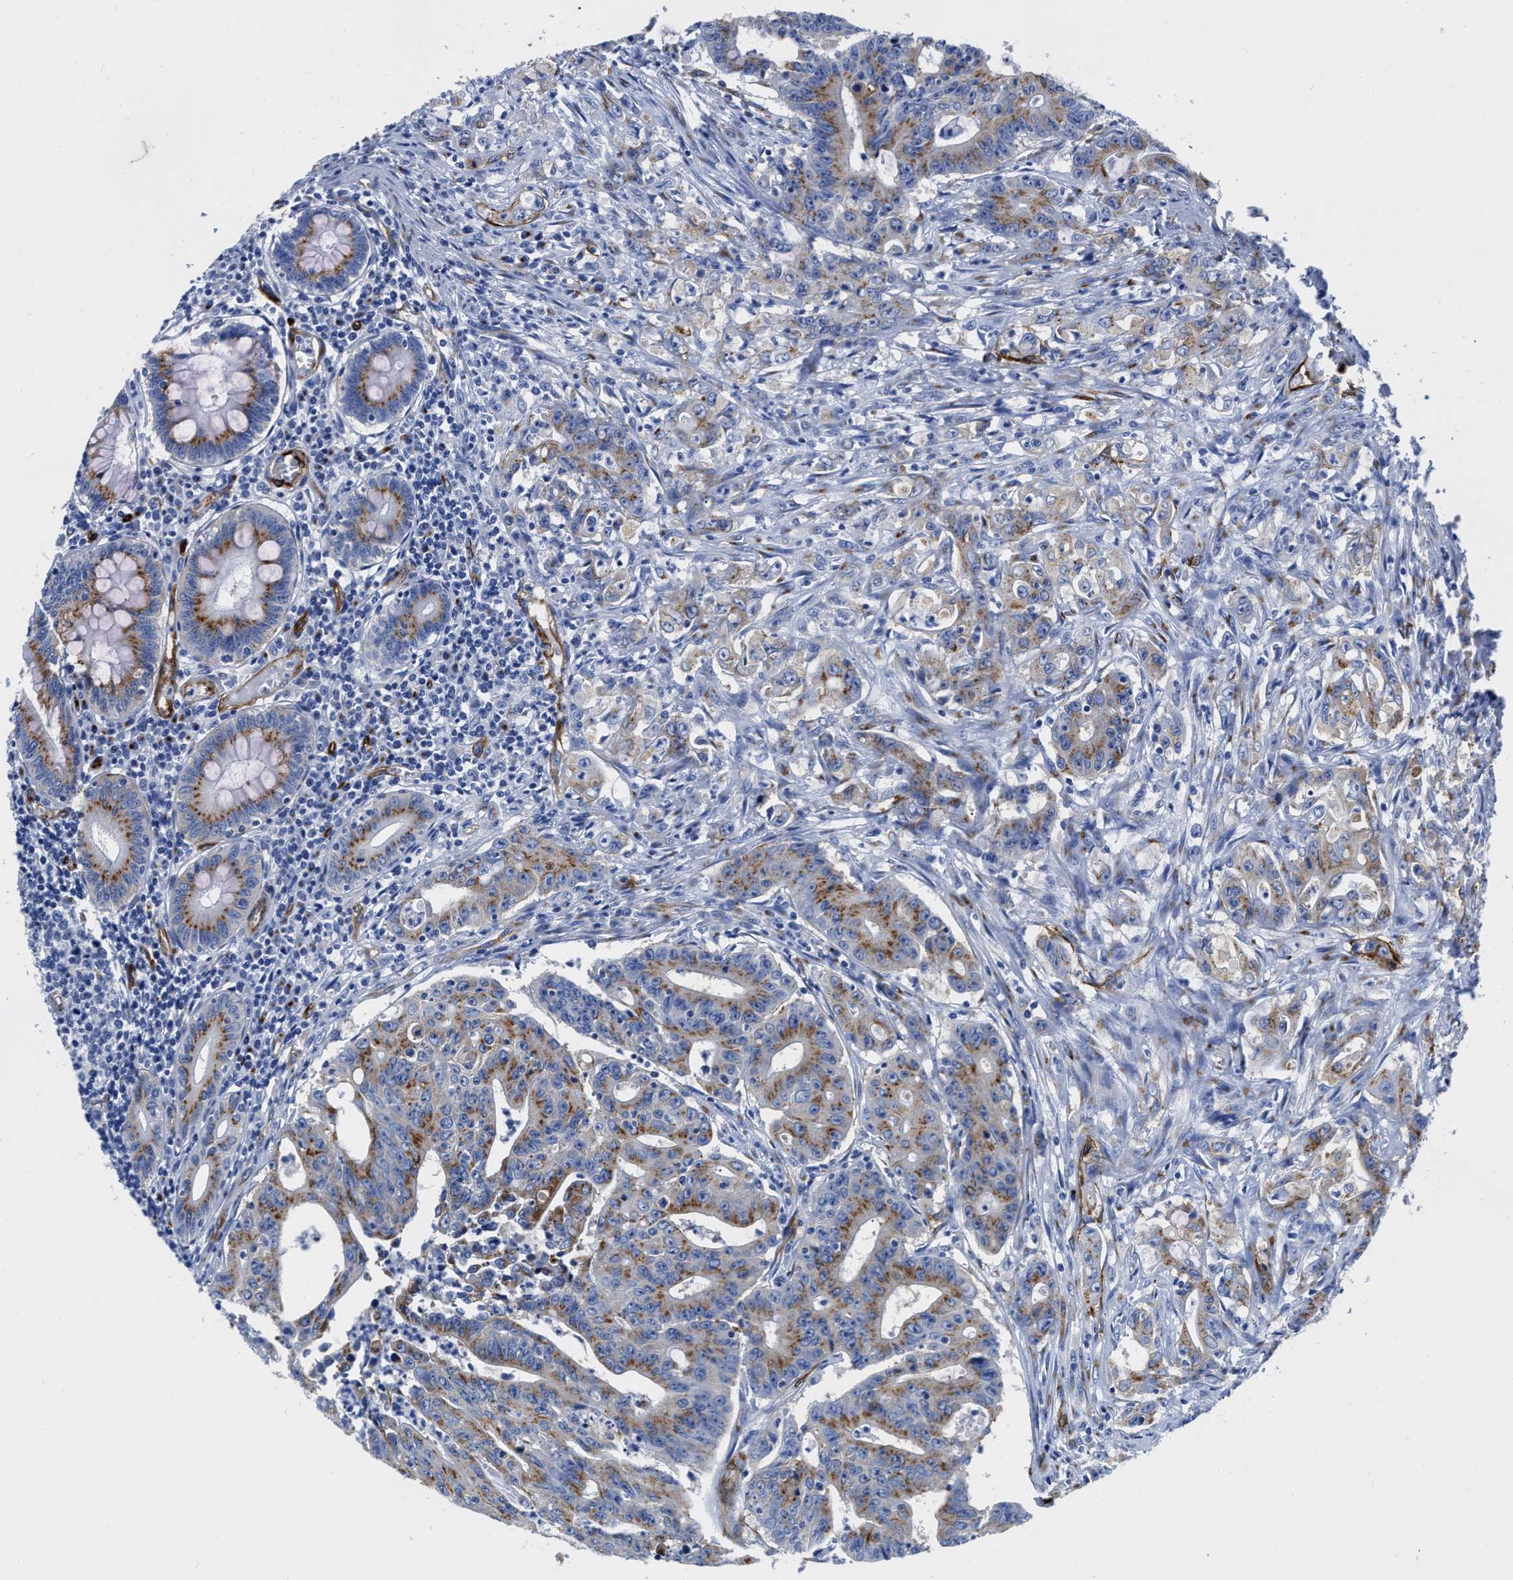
{"staining": {"intensity": "moderate", "quantity": ">75%", "location": "cytoplasmic/membranous"}, "tissue": "colorectal cancer", "cell_type": "Tumor cells", "image_type": "cancer", "snomed": [{"axis": "morphology", "description": "Adenocarcinoma, NOS"}, {"axis": "topography", "description": "Colon"}], "caption": "Human colorectal cancer (adenocarcinoma) stained with a brown dye shows moderate cytoplasmic/membranous positive expression in about >75% of tumor cells.", "gene": "TVP23B", "patient": {"sex": "male", "age": 45}}